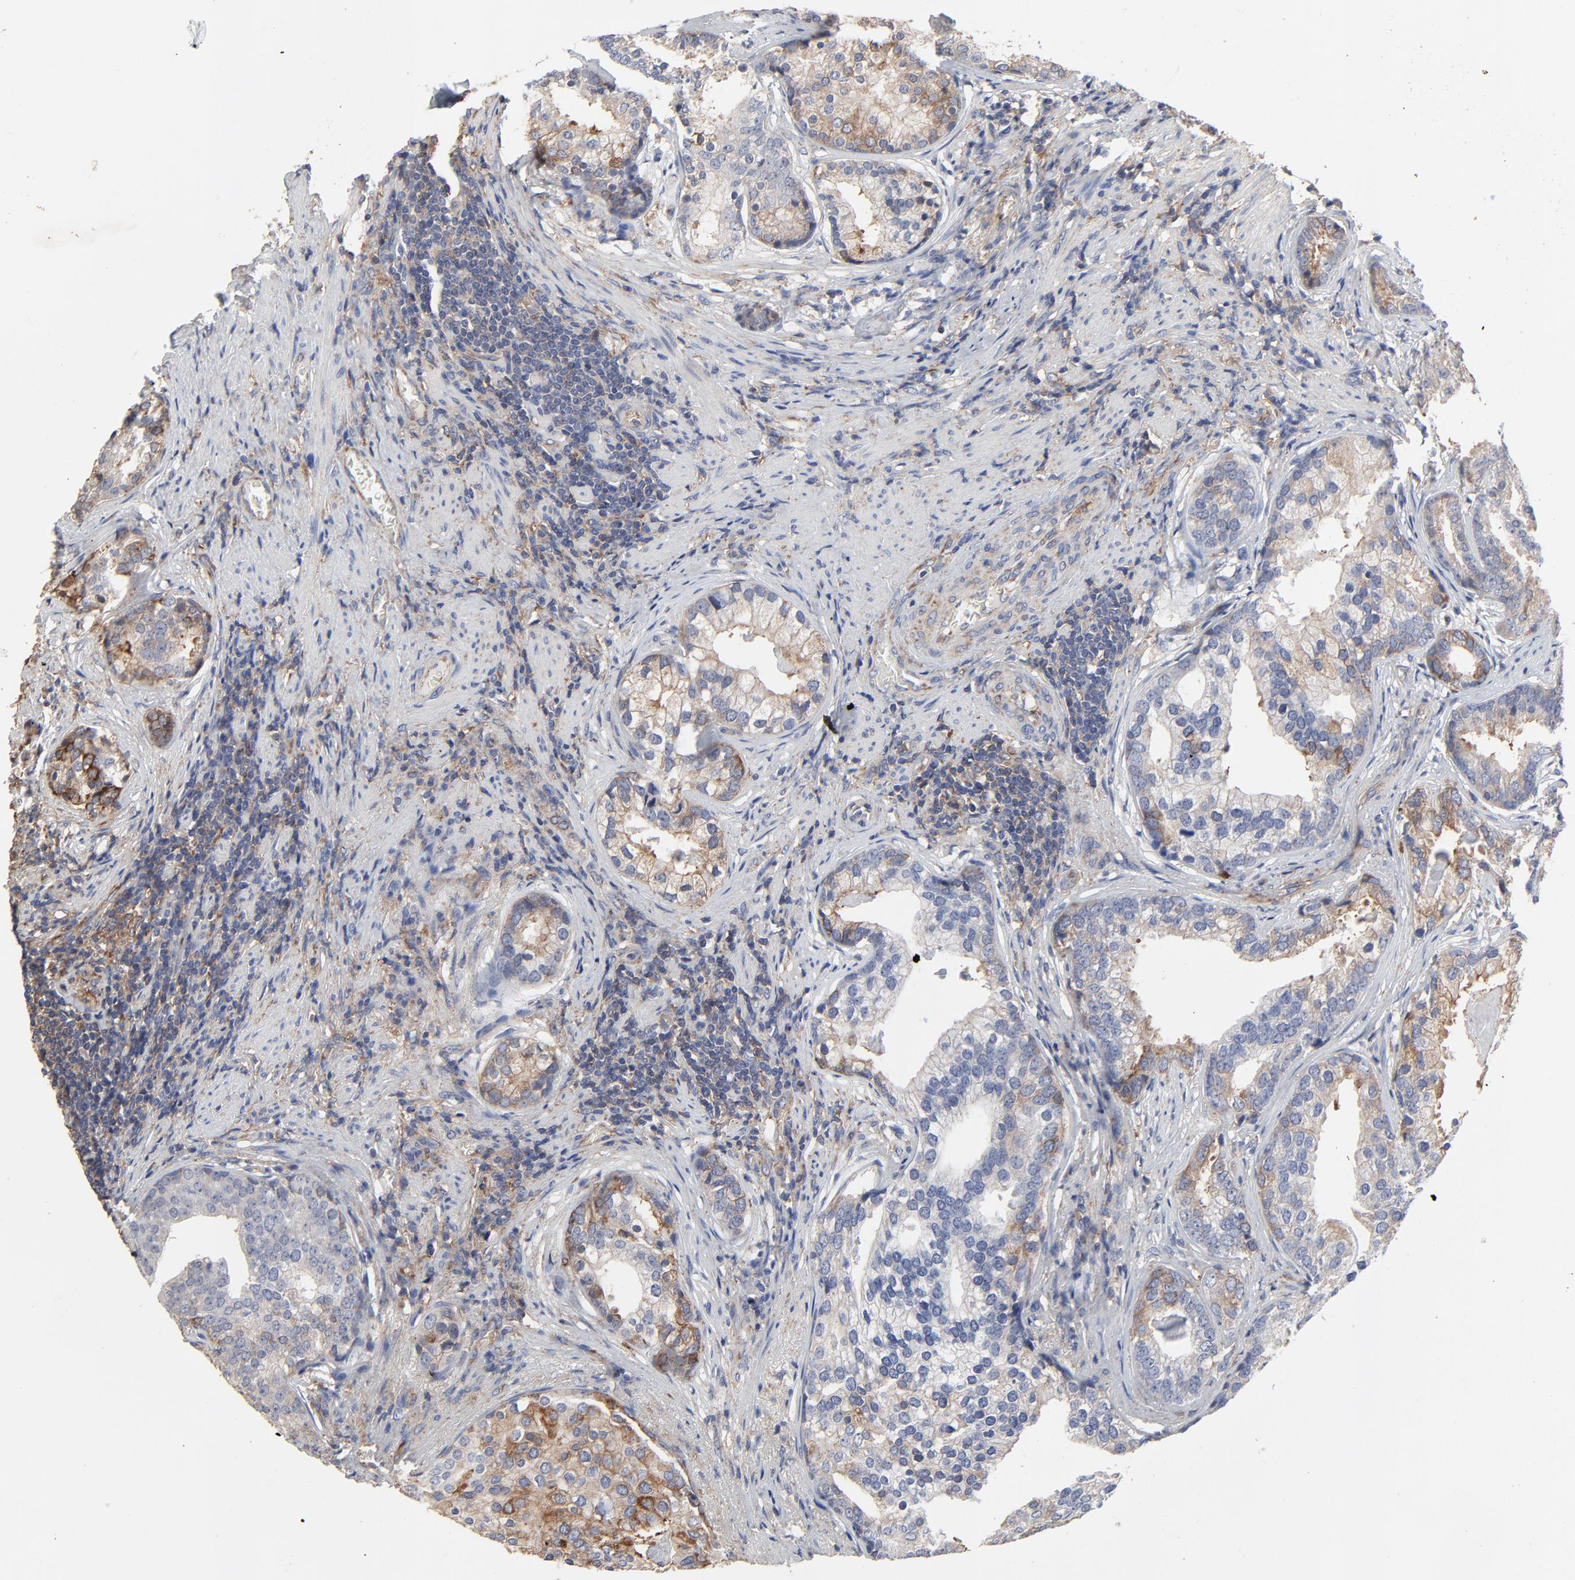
{"staining": {"intensity": "moderate", "quantity": "25%-75%", "location": "cytoplasmic/membranous"}, "tissue": "prostate cancer", "cell_type": "Tumor cells", "image_type": "cancer", "snomed": [{"axis": "morphology", "description": "Adenocarcinoma, Low grade"}, {"axis": "topography", "description": "Prostate"}], "caption": "A photomicrograph of human prostate cancer stained for a protein demonstrates moderate cytoplasmic/membranous brown staining in tumor cells.", "gene": "NXF3", "patient": {"sex": "male", "age": 71}}